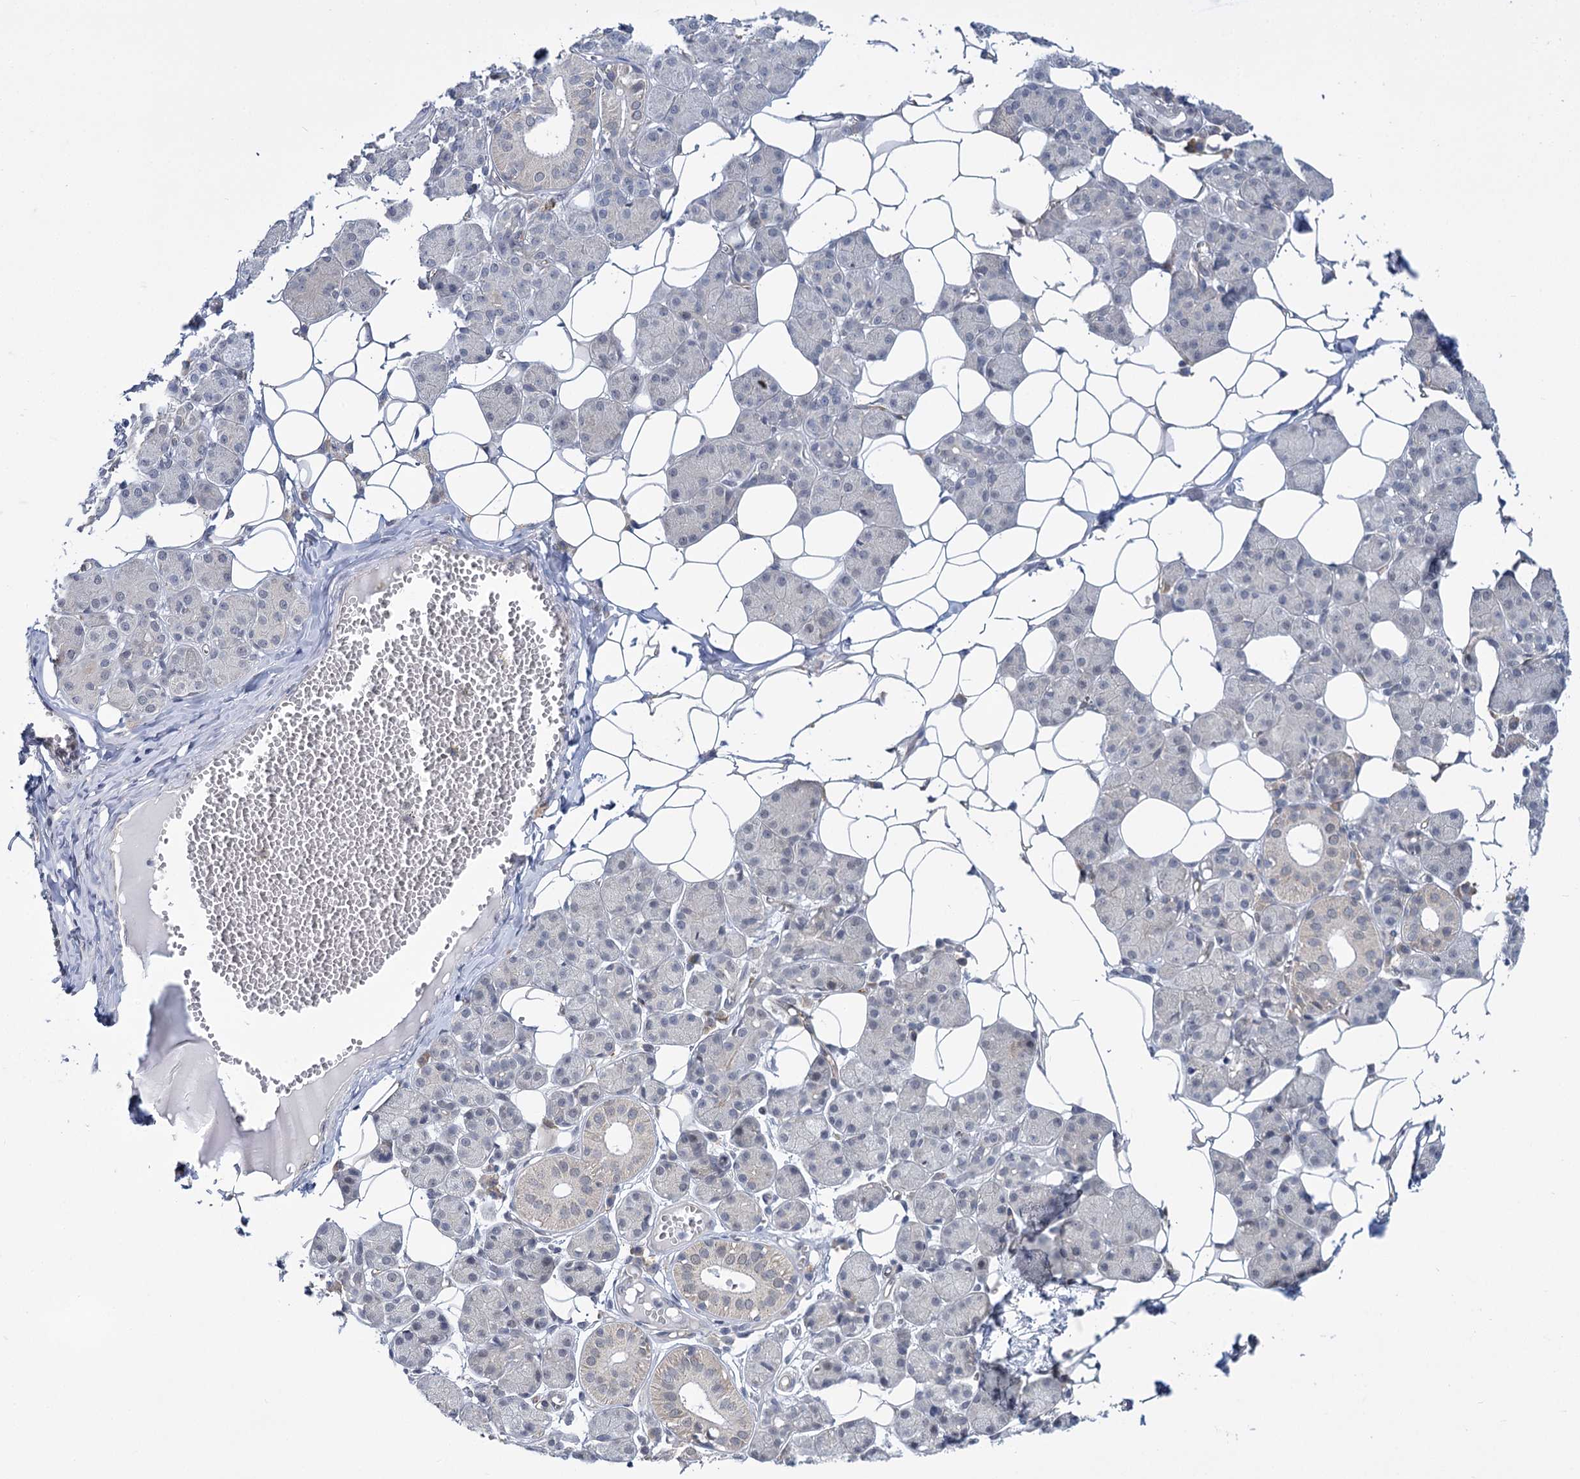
{"staining": {"intensity": "moderate", "quantity": "<25%", "location": "cytoplasmic/membranous"}, "tissue": "salivary gland", "cell_type": "Glandular cells", "image_type": "normal", "snomed": [{"axis": "morphology", "description": "Normal tissue, NOS"}, {"axis": "topography", "description": "Salivary gland"}], "caption": "Immunohistochemical staining of benign human salivary gland displays <25% levels of moderate cytoplasmic/membranous protein staining in approximately <25% of glandular cells.", "gene": "MBLAC2", "patient": {"sex": "female", "age": 33}}